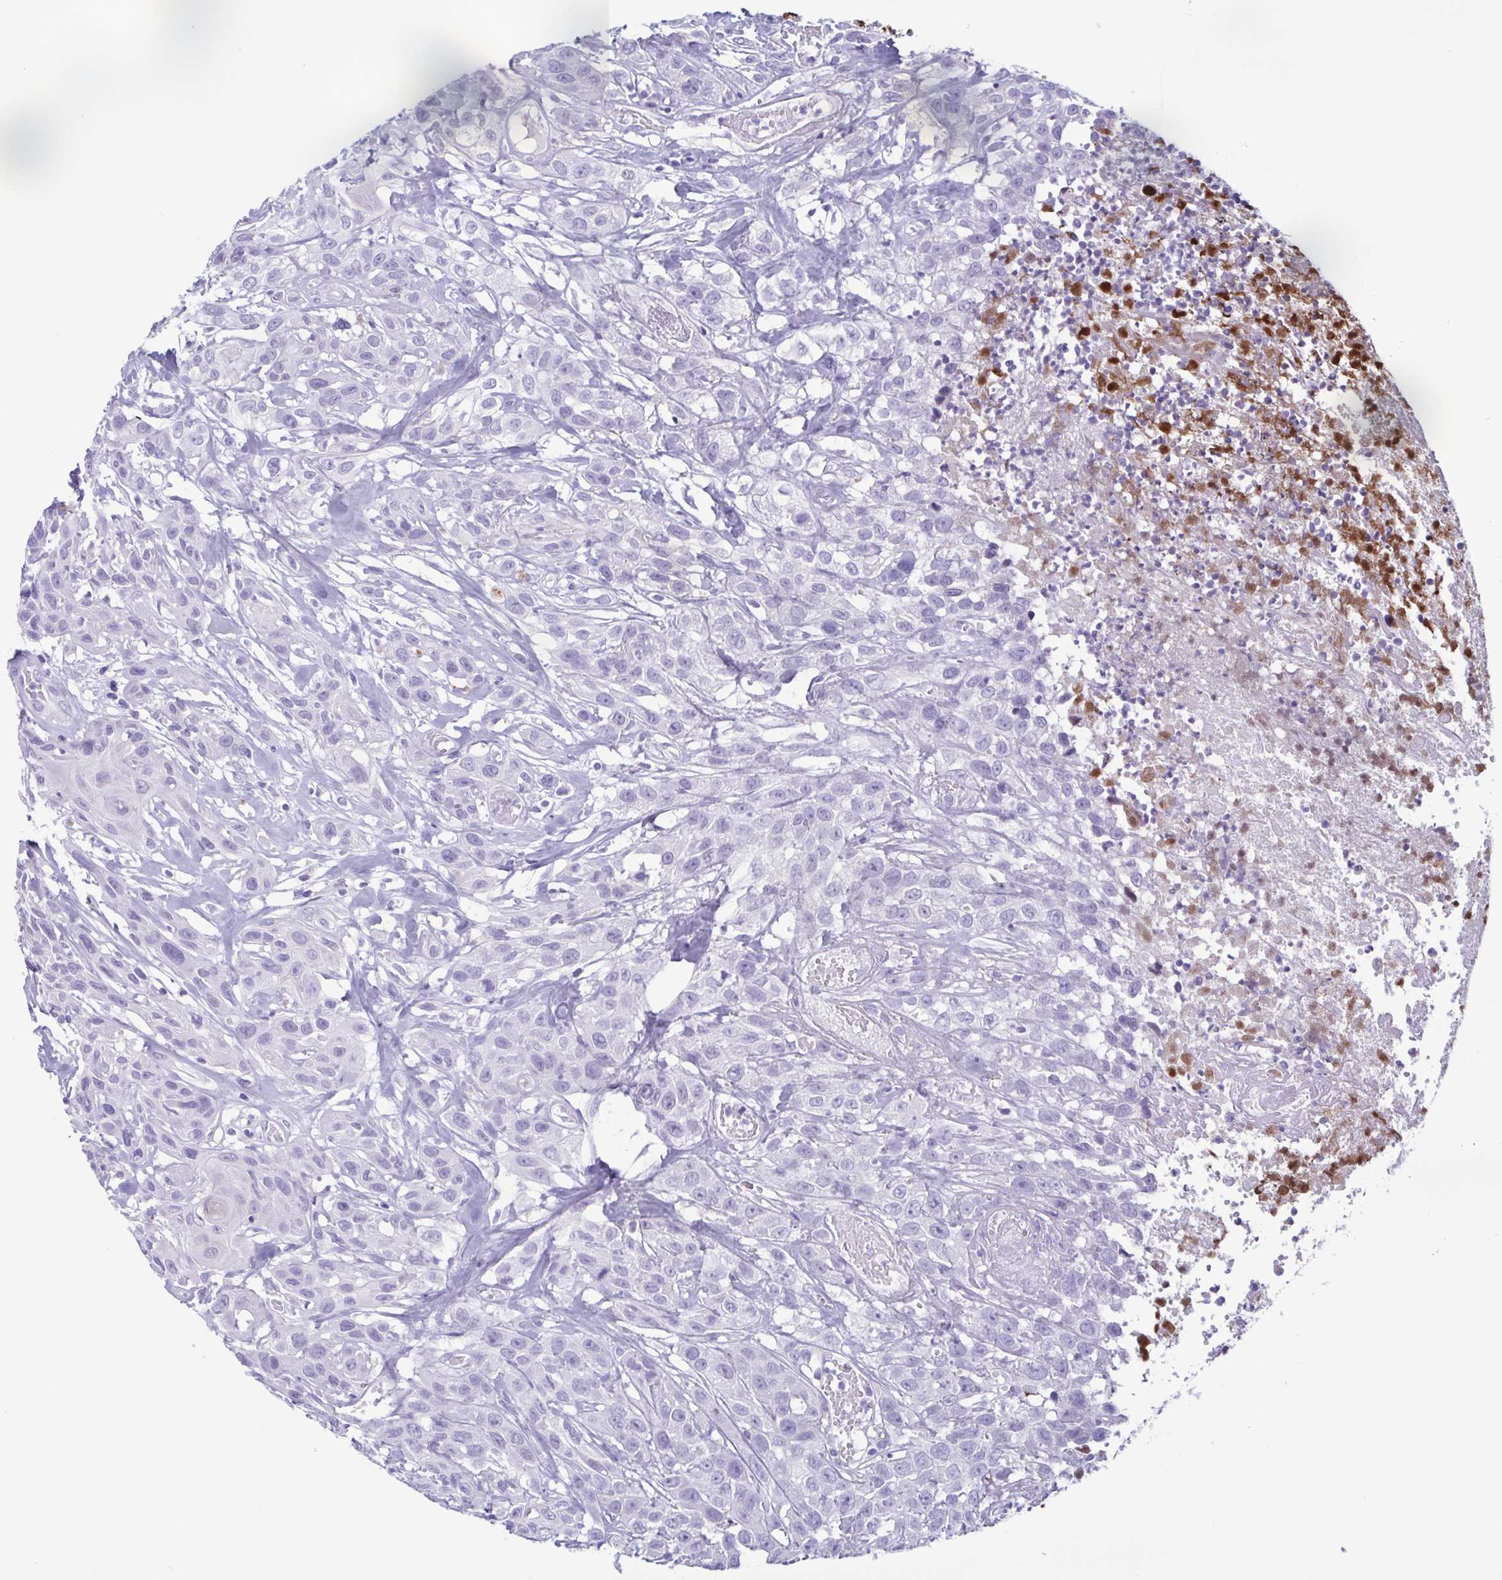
{"staining": {"intensity": "negative", "quantity": "none", "location": "none"}, "tissue": "head and neck cancer", "cell_type": "Tumor cells", "image_type": "cancer", "snomed": [{"axis": "morphology", "description": "Squamous cell carcinoma, NOS"}, {"axis": "topography", "description": "Head-Neck"}], "caption": "This is a micrograph of IHC staining of head and neck cancer, which shows no expression in tumor cells.", "gene": "LTF", "patient": {"sex": "male", "age": 57}}